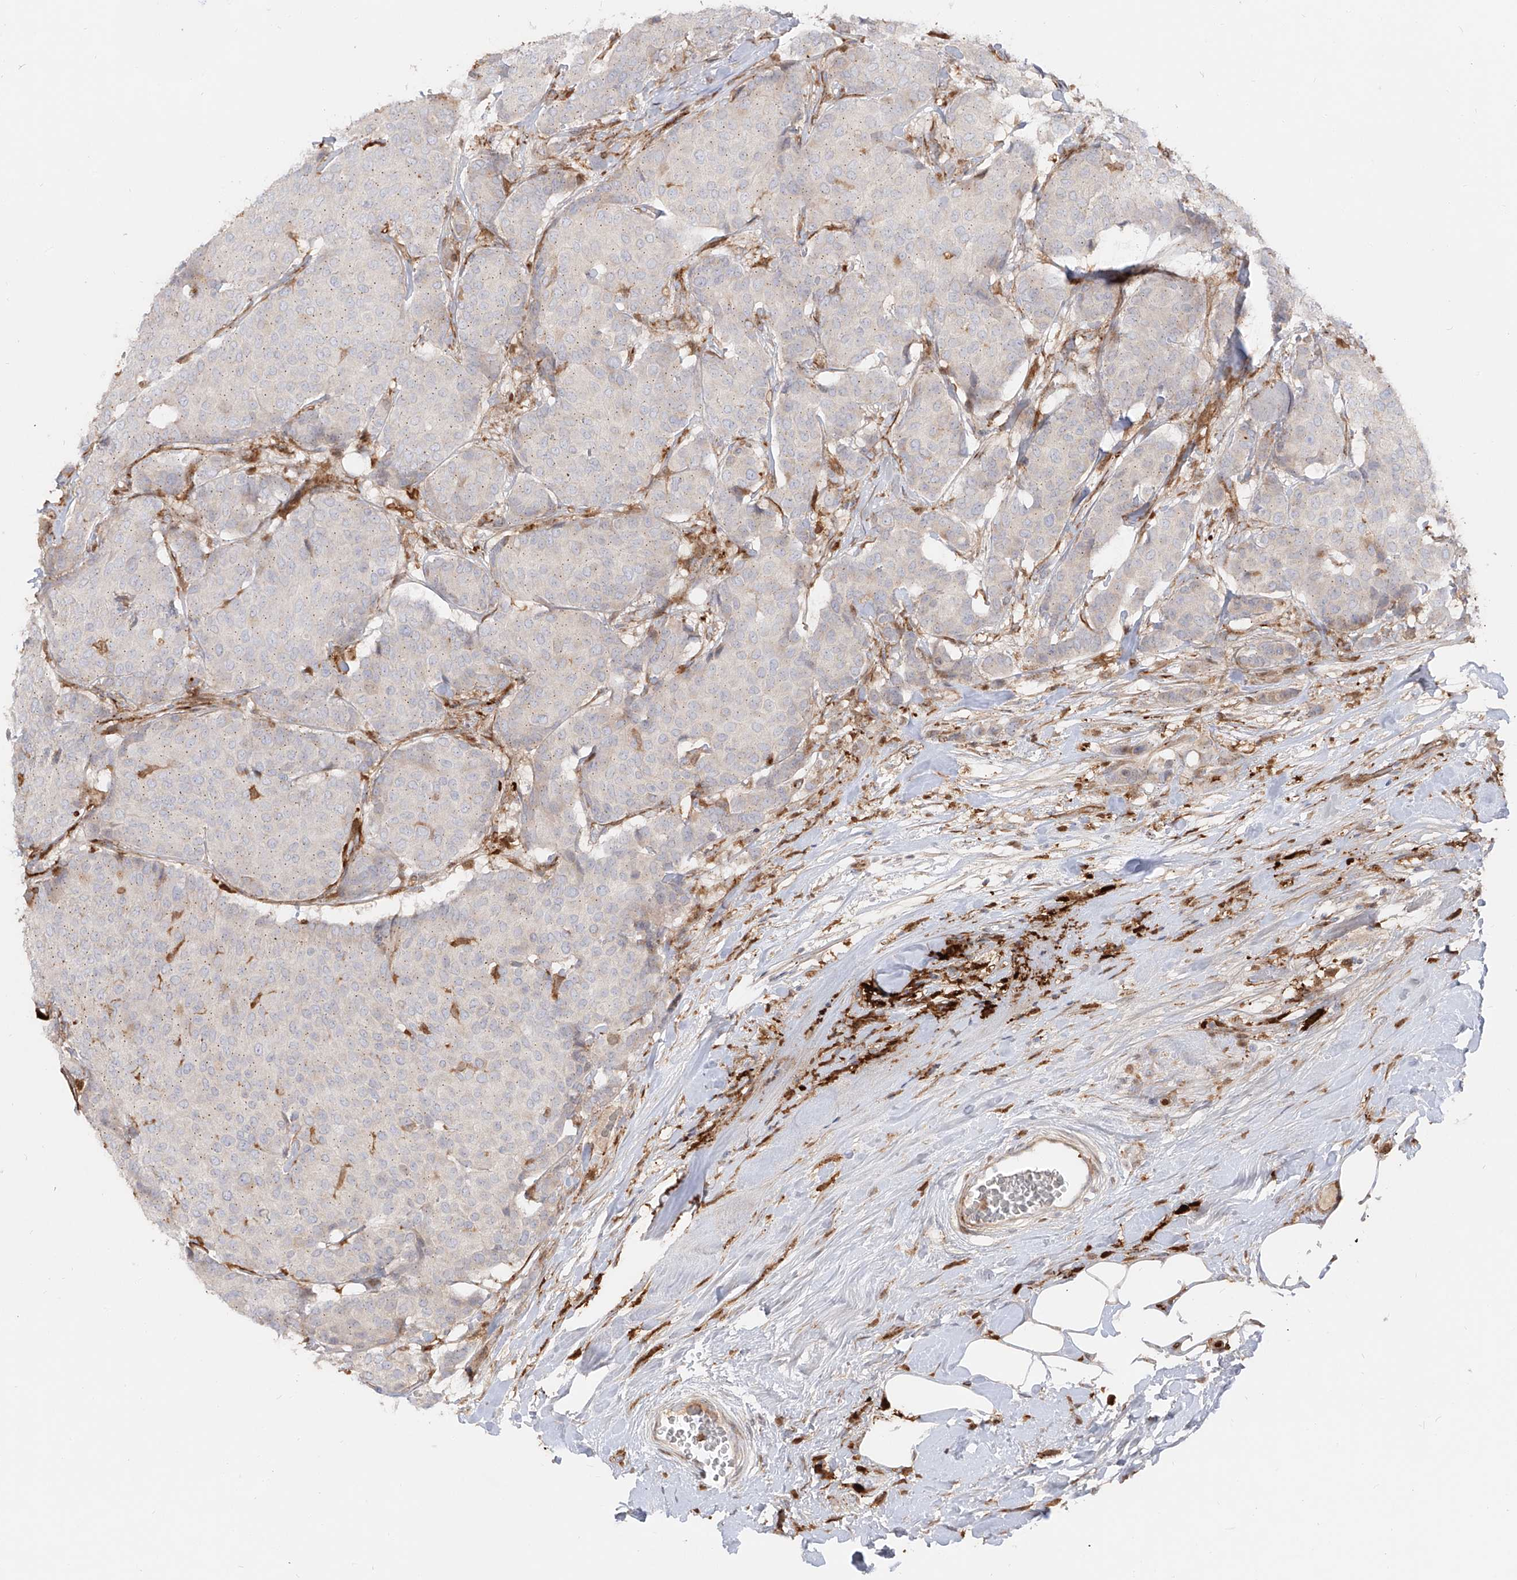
{"staining": {"intensity": "moderate", "quantity": "<25%", "location": "cytoplasmic/membranous"}, "tissue": "breast cancer", "cell_type": "Tumor cells", "image_type": "cancer", "snomed": [{"axis": "morphology", "description": "Duct carcinoma"}, {"axis": "topography", "description": "Breast"}], "caption": "The histopathology image exhibits immunohistochemical staining of breast cancer. There is moderate cytoplasmic/membranous staining is present in approximately <25% of tumor cells.", "gene": "KYNU", "patient": {"sex": "female", "age": 75}}